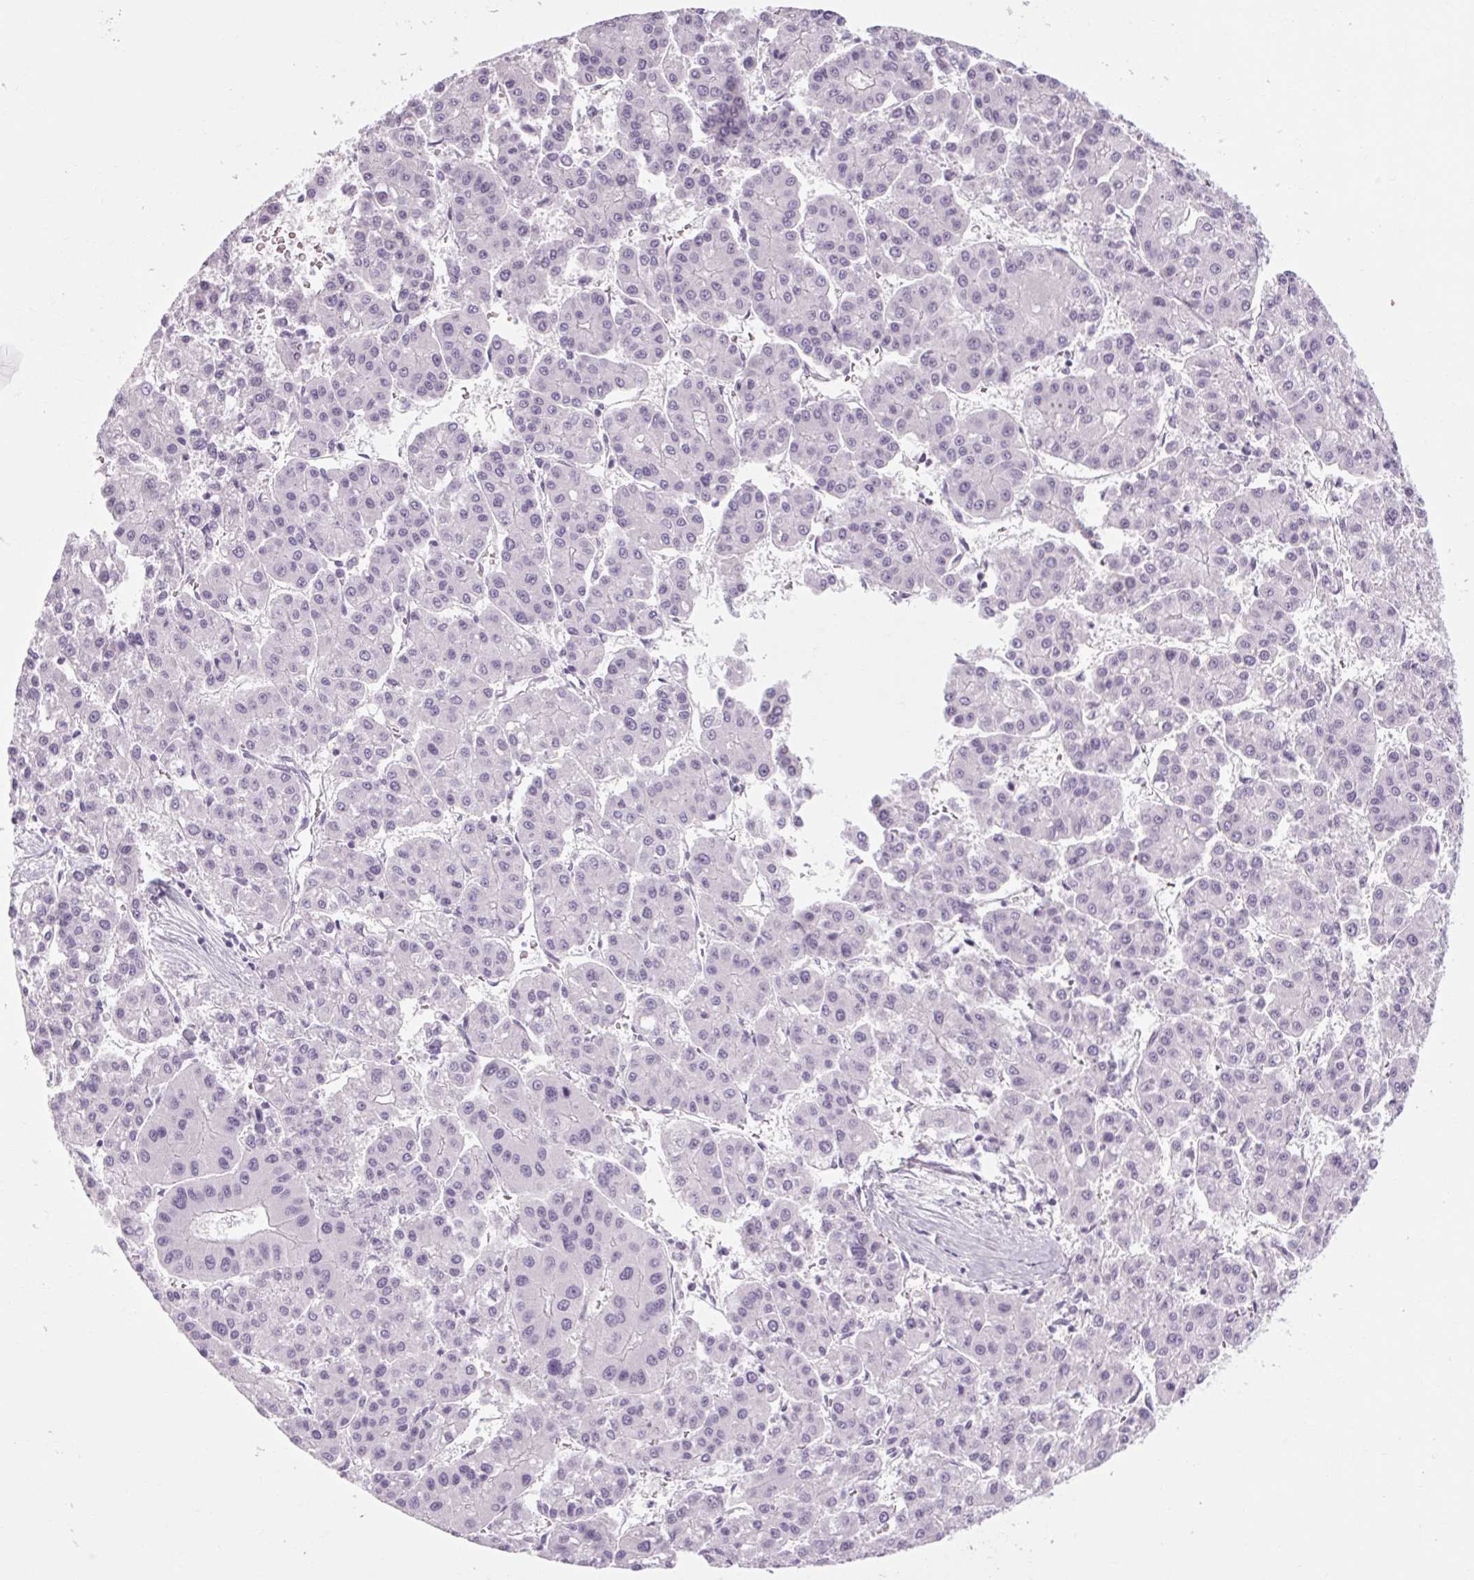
{"staining": {"intensity": "negative", "quantity": "none", "location": "none"}, "tissue": "liver cancer", "cell_type": "Tumor cells", "image_type": "cancer", "snomed": [{"axis": "morphology", "description": "Carcinoma, Hepatocellular, NOS"}, {"axis": "topography", "description": "Liver"}], "caption": "An immunohistochemistry (IHC) photomicrograph of hepatocellular carcinoma (liver) is shown. There is no staining in tumor cells of hepatocellular carcinoma (liver). (DAB immunohistochemistry visualized using brightfield microscopy, high magnification).", "gene": "POMC", "patient": {"sex": "male", "age": 73}}